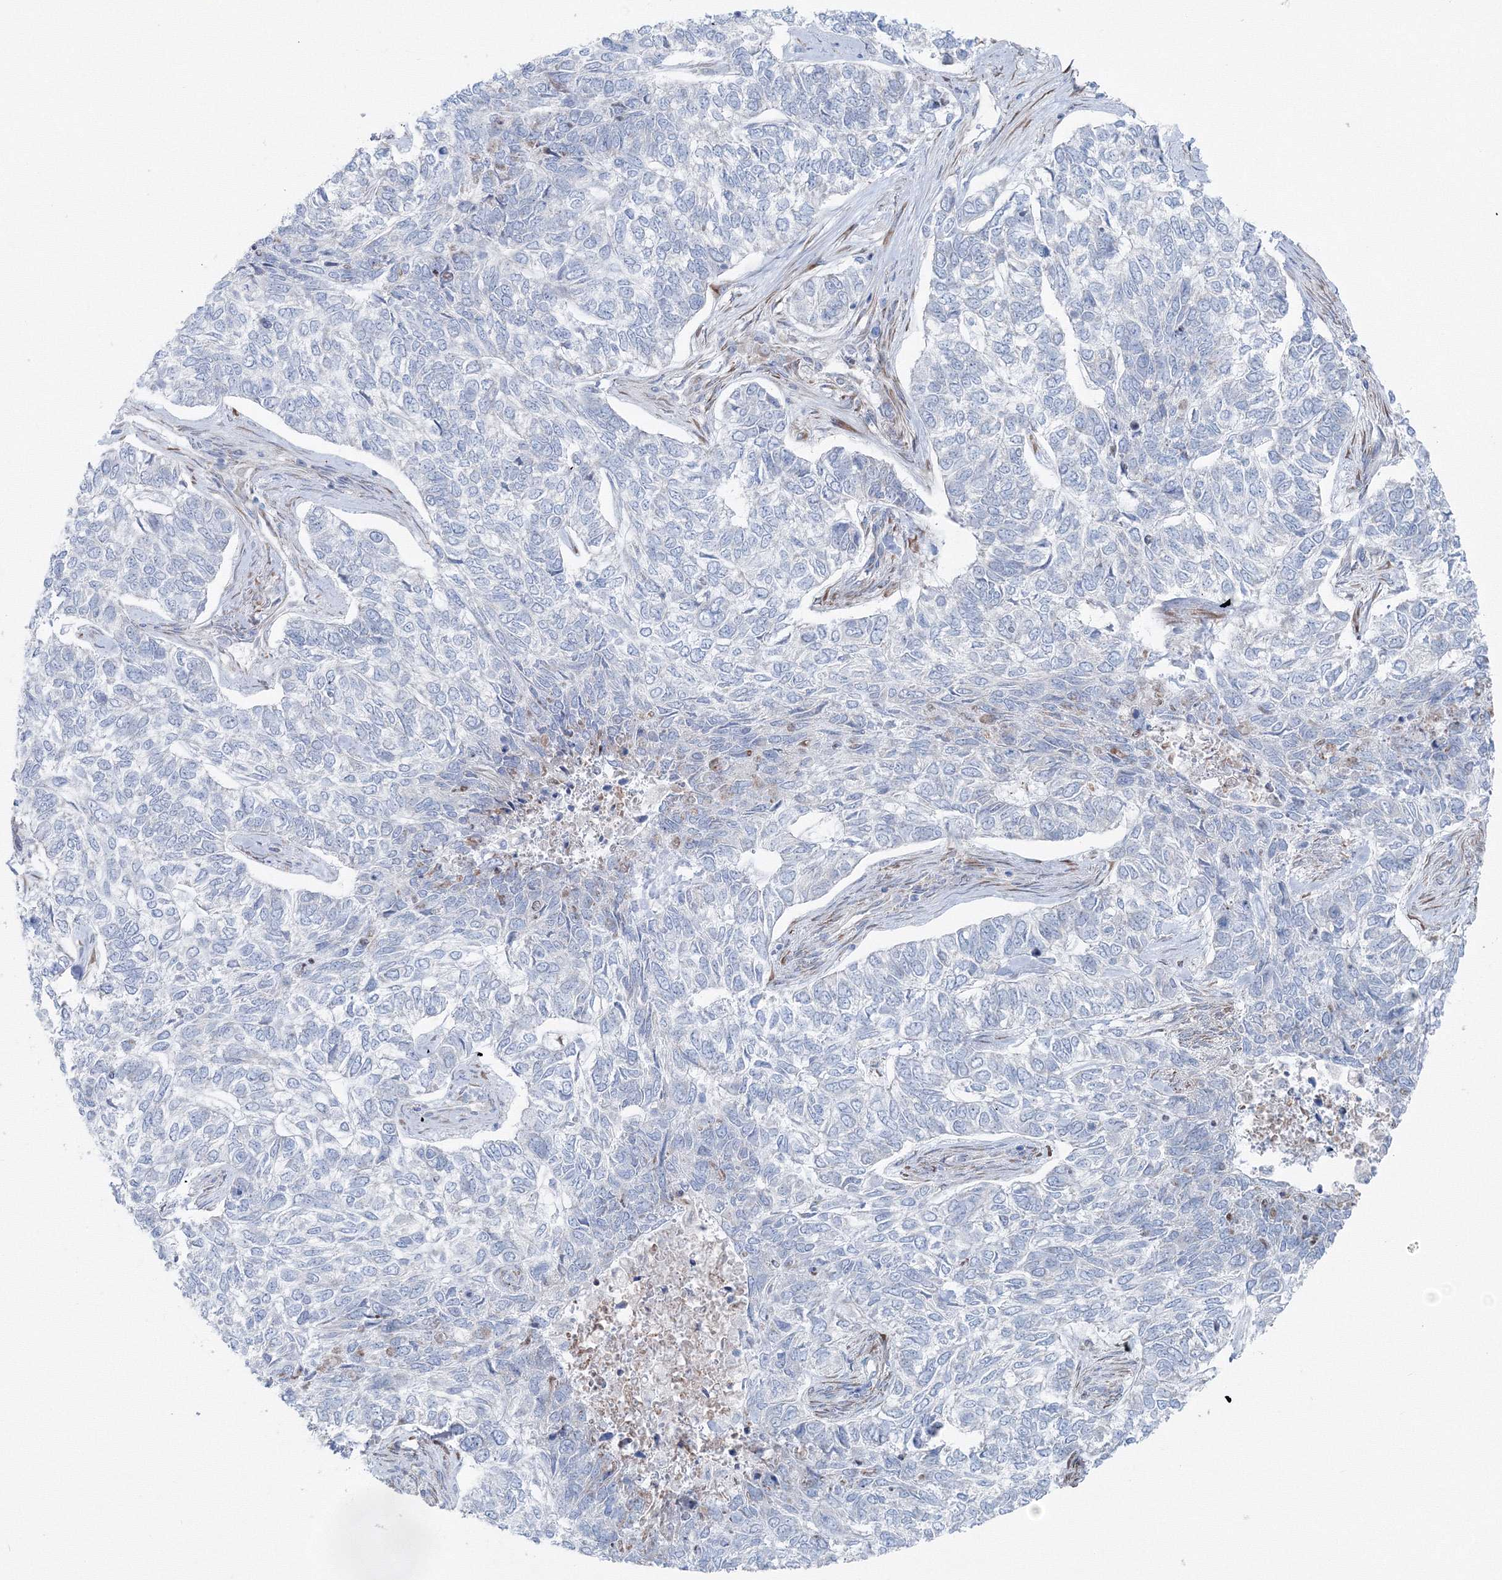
{"staining": {"intensity": "negative", "quantity": "none", "location": "none"}, "tissue": "skin cancer", "cell_type": "Tumor cells", "image_type": "cancer", "snomed": [{"axis": "morphology", "description": "Basal cell carcinoma"}, {"axis": "topography", "description": "Skin"}], "caption": "The immunohistochemistry image has no significant expression in tumor cells of skin cancer (basal cell carcinoma) tissue.", "gene": "RCN1", "patient": {"sex": "female", "age": 65}}